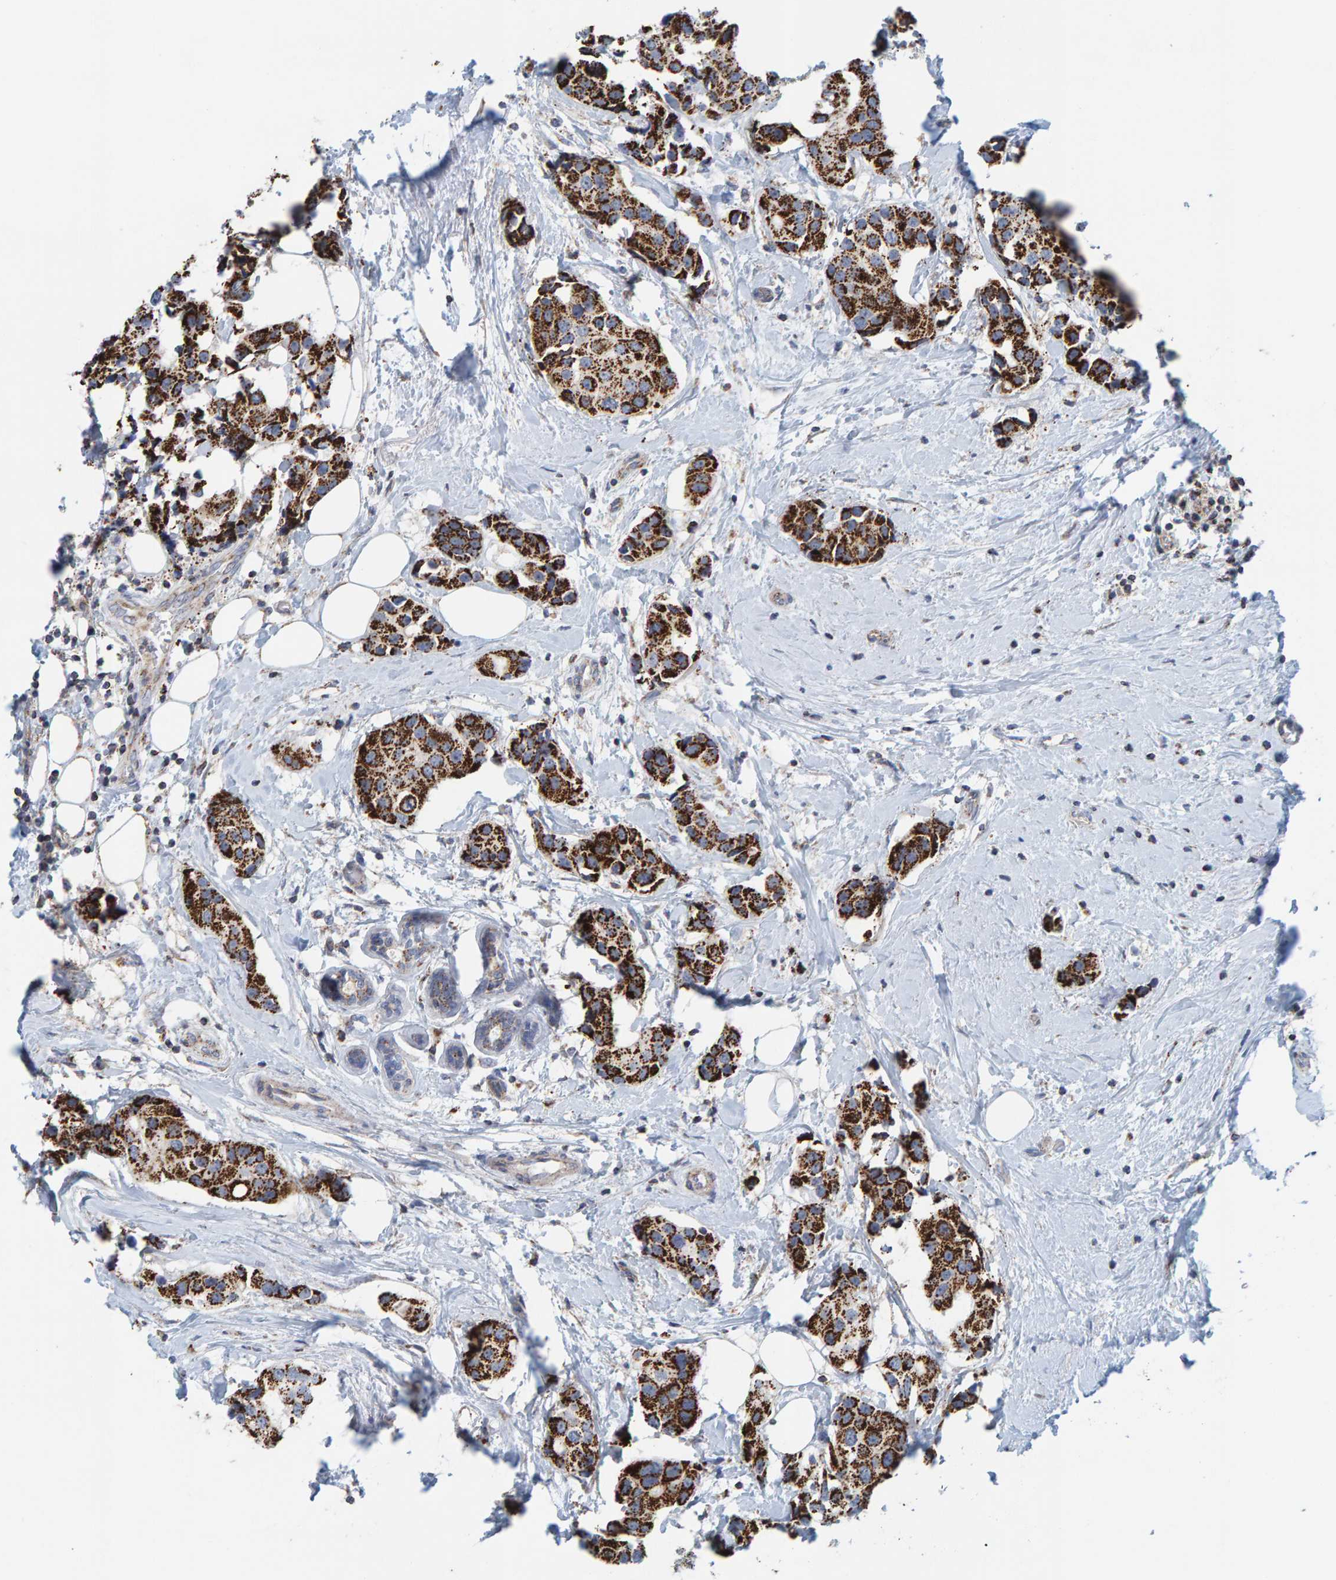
{"staining": {"intensity": "strong", "quantity": ">75%", "location": "cytoplasmic/membranous"}, "tissue": "breast cancer", "cell_type": "Tumor cells", "image_type": "cancer", "snomed": [{"axis": "morphology", "description": "Normal tissue, NOS"}, {"axis": "morphology", "description": "Duct carcinoma"}, {"axis": "topography", "description": "Breast"}], "caption": "Breast intraductal carcinoma stained with a protein marker reveals strong staining in tumor cells.", "gene": "B9D1", "patient": {"sex": "female", "age": 39}}